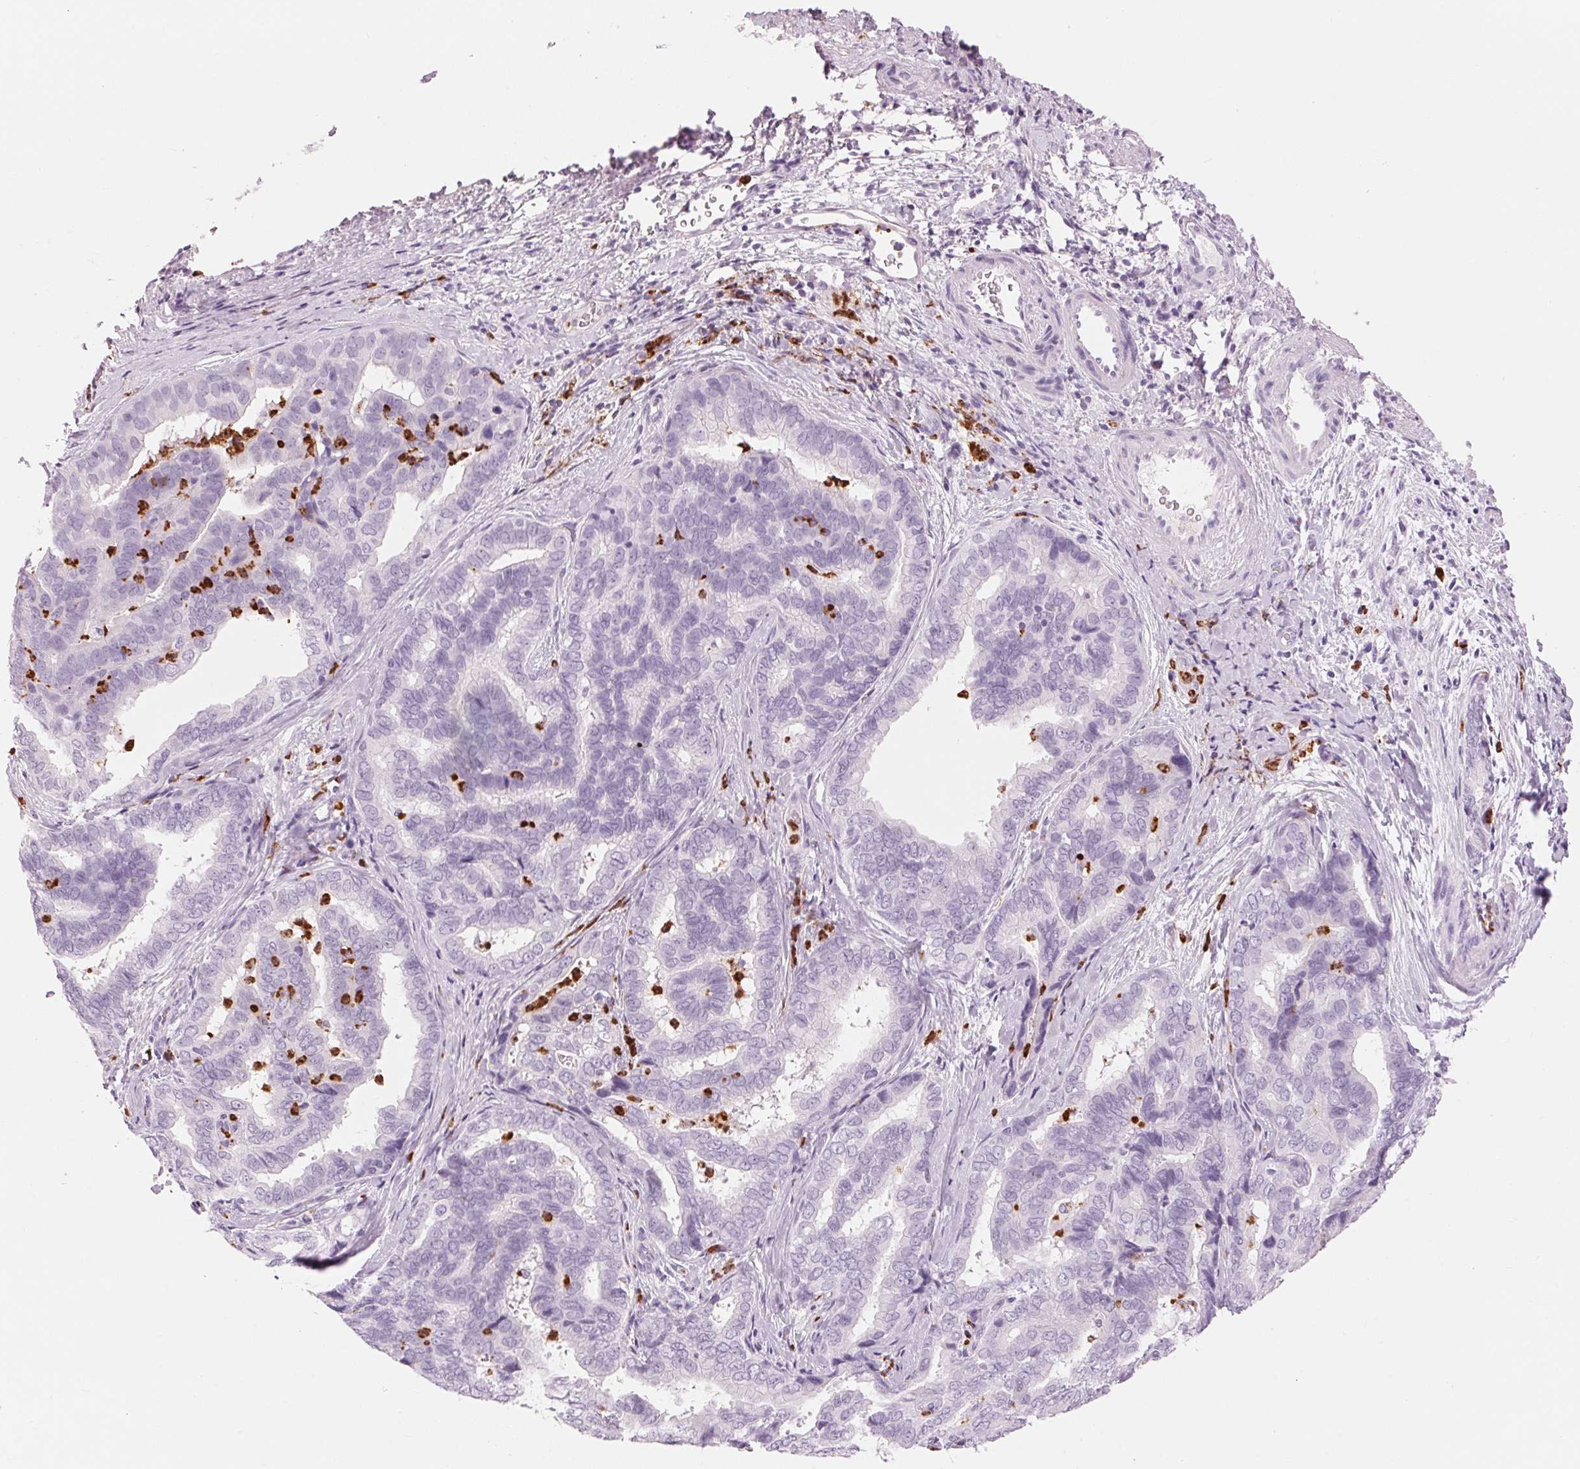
{"staining": {"intensity": "negative", "quantity": "none", "location": "none"}, "tissue": "liver cancer", "cell_type": "Tumor cells", "image_type": "cancer", "snomed": [{"axis": "morphology", "description": "Cholangiocarcinoma"}, {"axis": "topography", "description": "Liver"}], "caption": "Histopathology image shows no protein expression in tumor cells of liver cancer (cholangiocarcinoma) tissue.", "gene": "KLK7", "patient": {"sex": "female", "age": 64}}